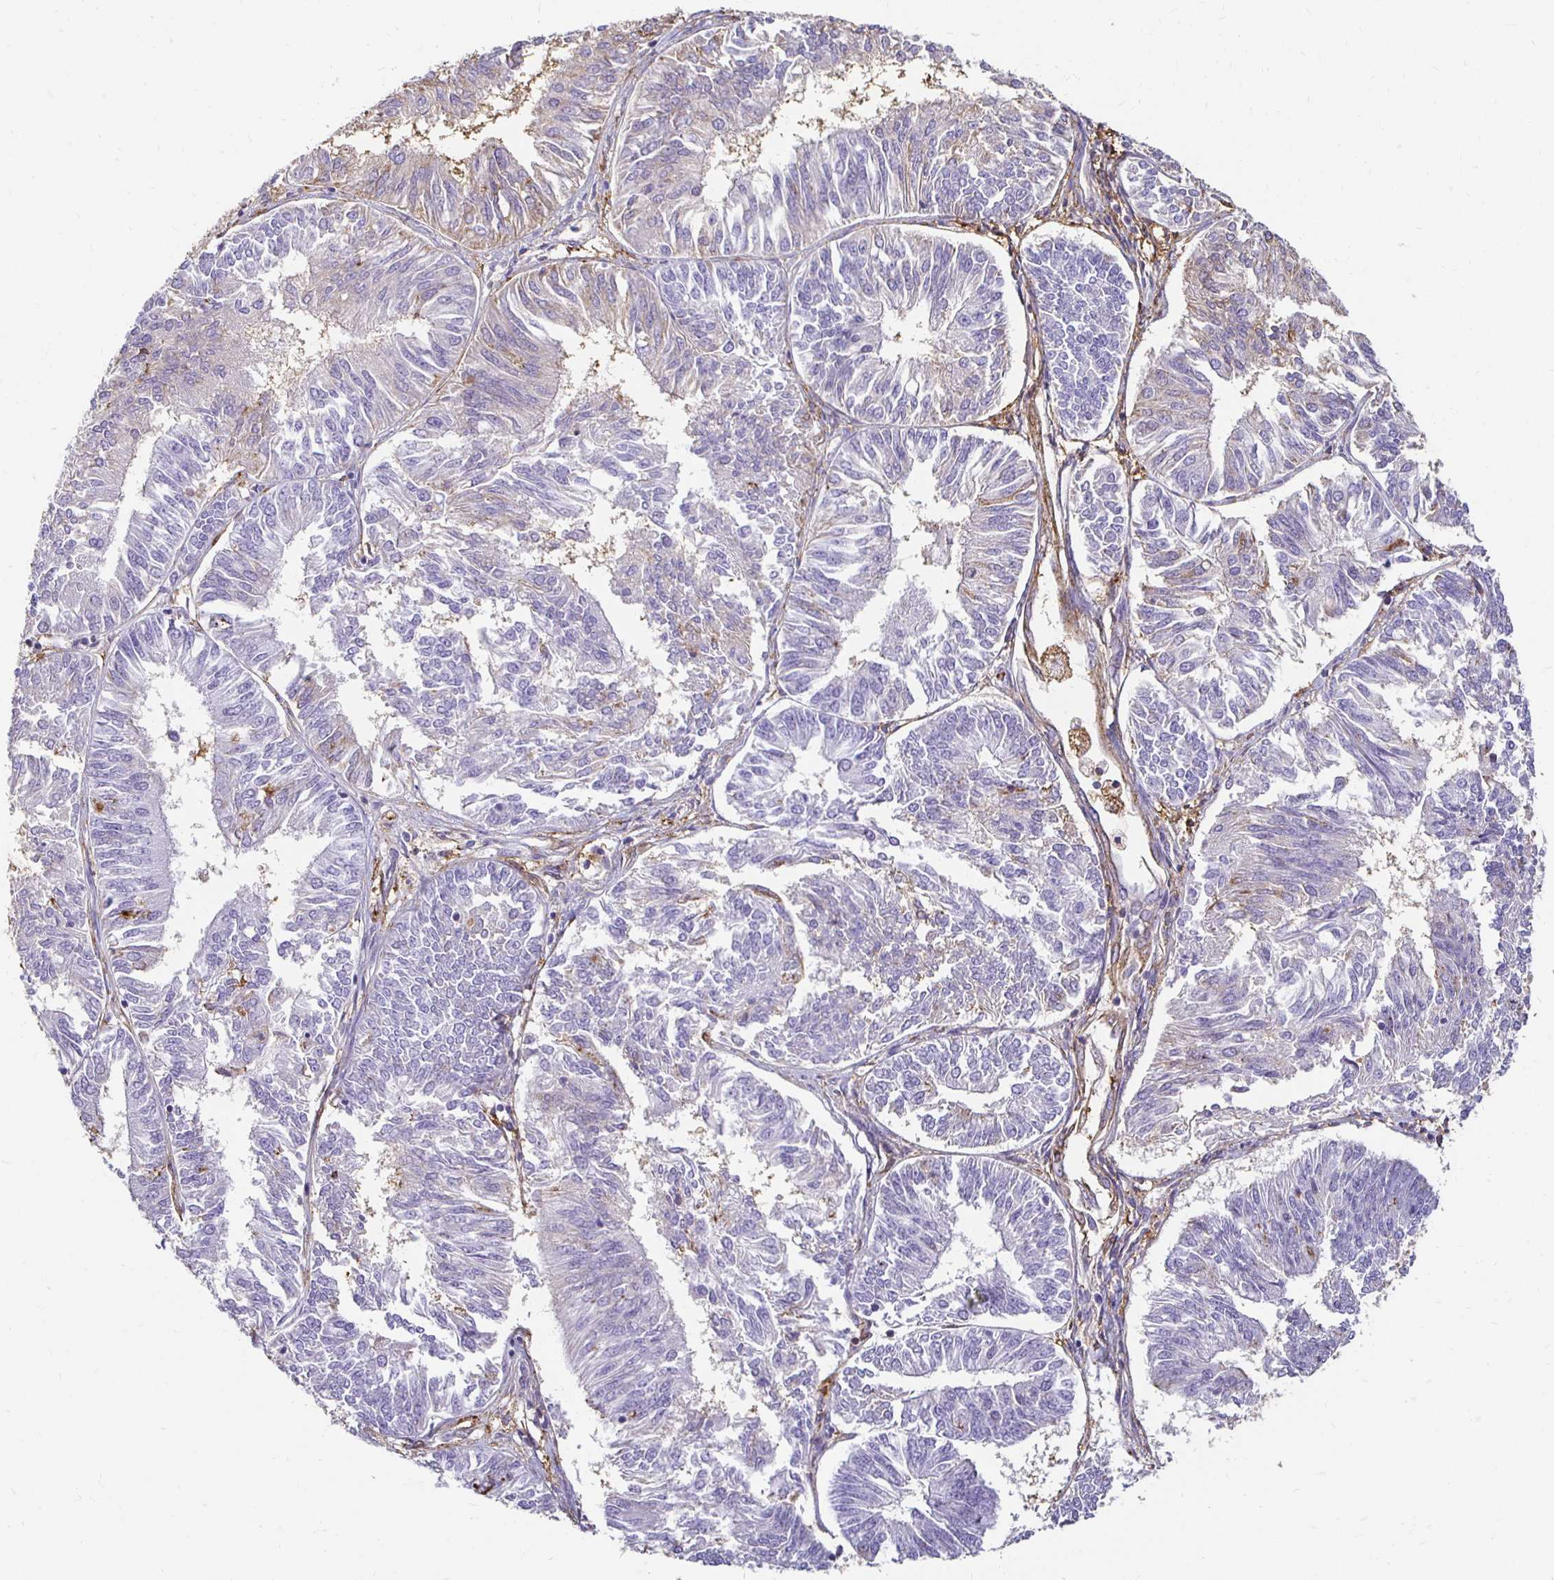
{"staining": {"intensity": "negative", "quantity": "none", "location": "none"}, "tissue": "endometrial cancer", "cell_type": "Tumor cells", "image_type": "cancer", "snomed": [{"axis": "morphology", "description": "Adenocarcinoma, NOS"}, {"axis": "topography", "description": "Endometrium"}], "caption": "A micrograph of endometrial adenocarcinoma stained for a protein shows no brown staining in tumor cells. The staining is performed using DAB (3,3'-diaminobenzidine) brown chromogen with nuclei counter-stained in using hematoxylin.", "gene": "TAS1R3", "patient": {"sex": "female", "age": 58}}